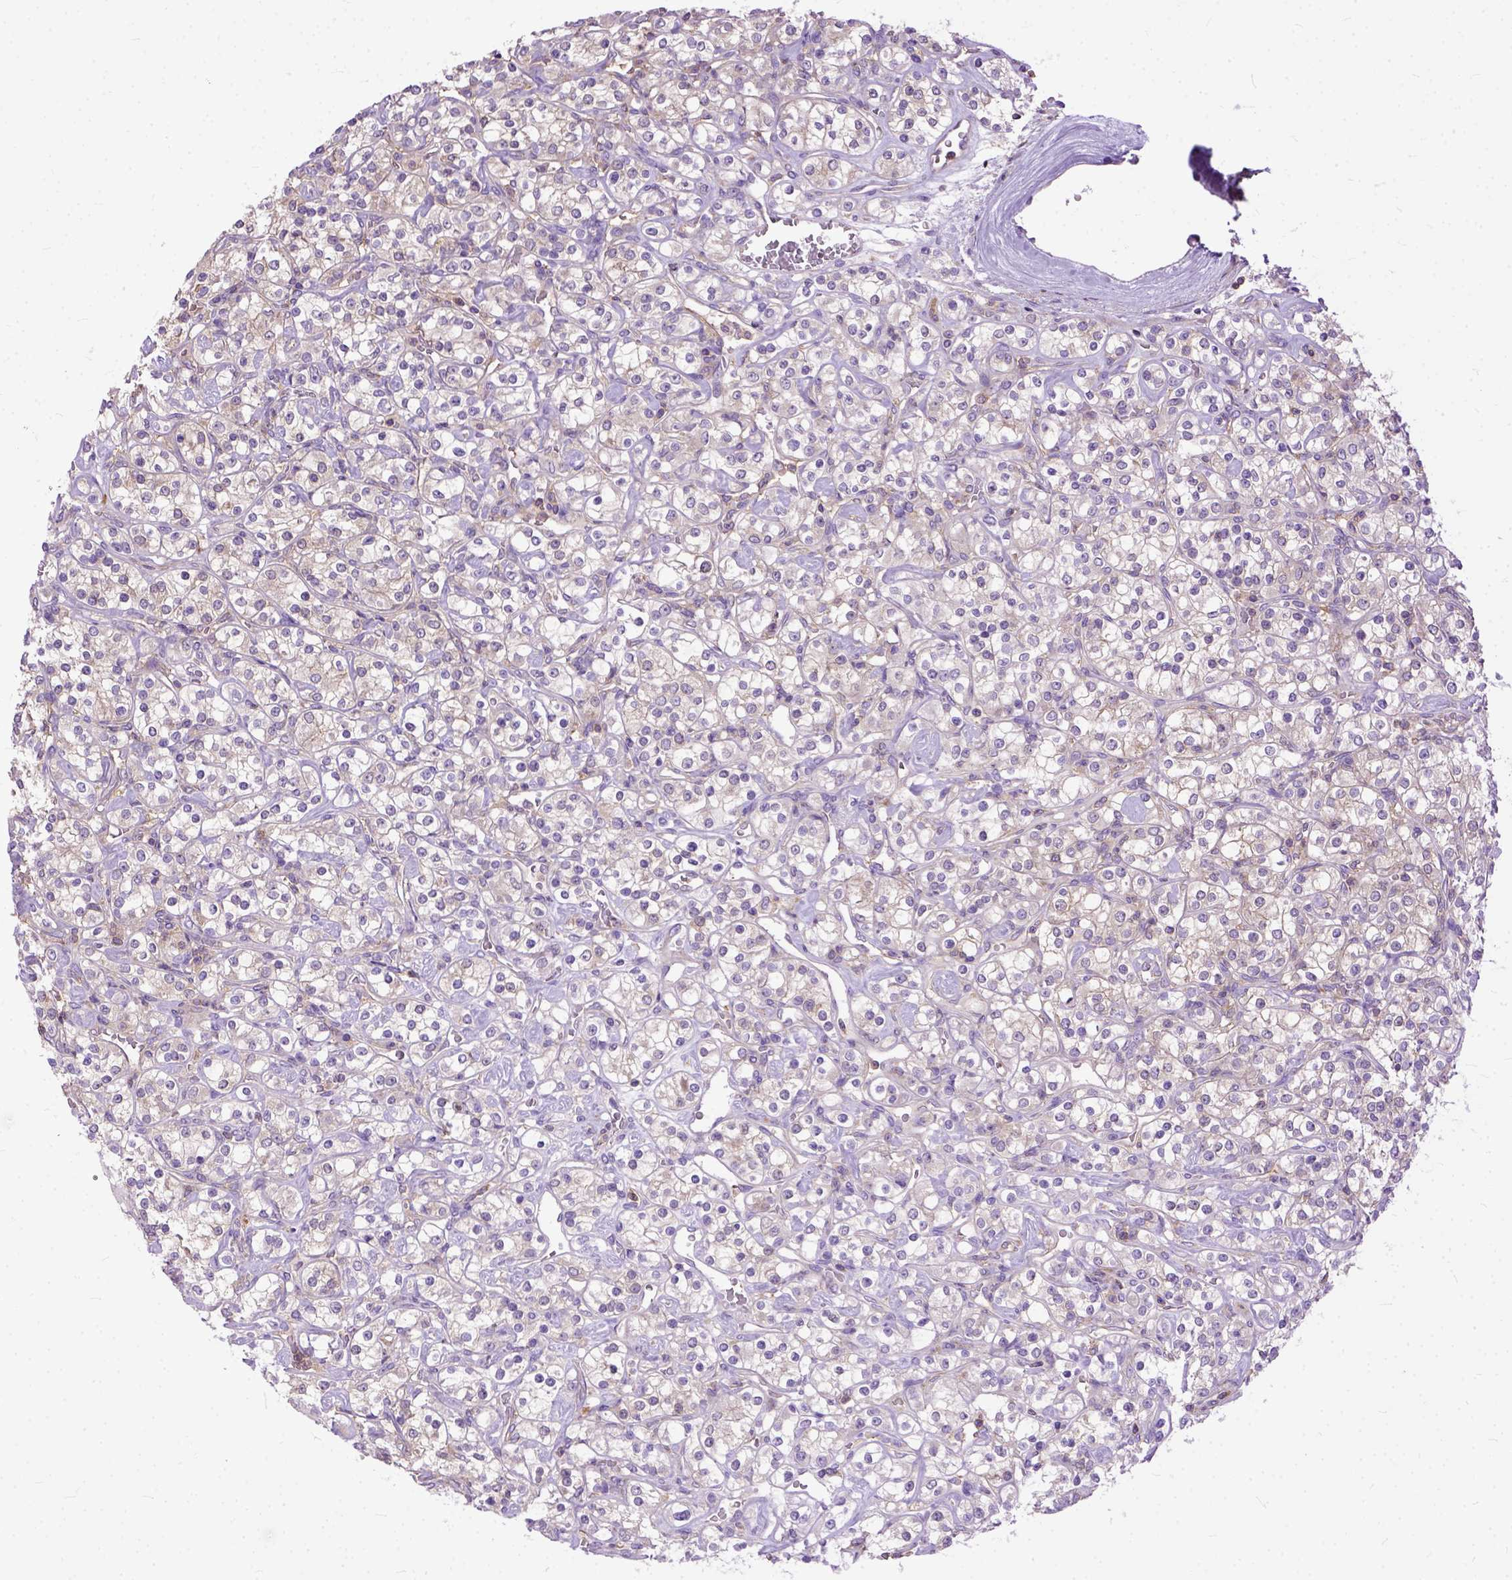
{"staining": {"intensity": "weak", "quantity": "<25%", "location": "cytoplasmic/membranous"}, "tissue": "renal cancer", "cell_type": "Tumor cells", "image_type": "cancer", "snomed": [{"axis": "morphology", "description": "Adenocarcinoma, NOS"}, {"axis": "topography", "description": "Kidney"}], "caption": "A photomicrograph of renal cancer stained for a protein shows no brown staining in tumor cells. Brightfield microscopy of IHC stained with DAB (3,3'-diaminobenzidine) (brown) and hematoxylin (blue), captured at high magnification.", "gene": "NAMPT", "patient": {"sex": "male", "age": 77}}